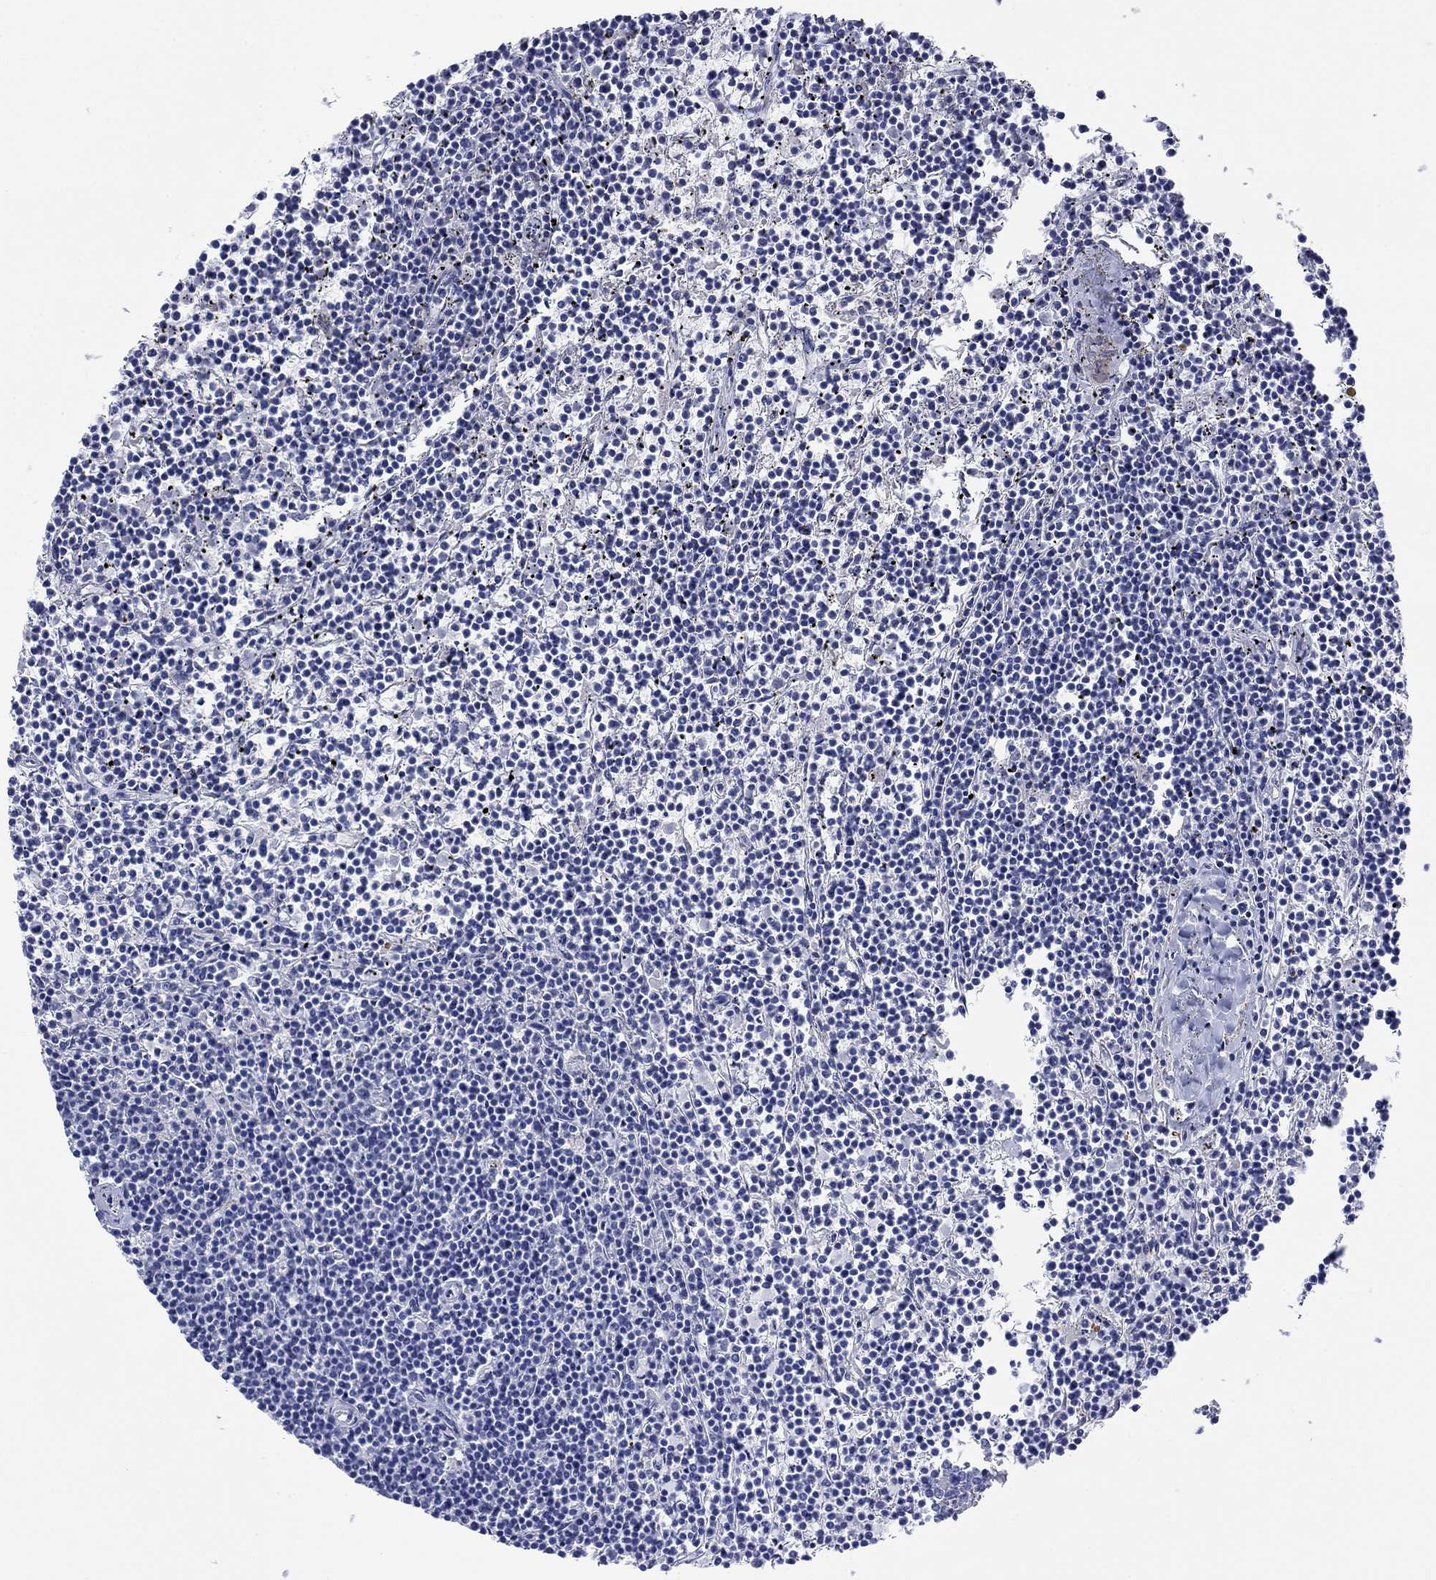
{"staining": {"intensity": "negative", "quantity": "none", "location": "none"}, "tissue": "lymphoma", "cell_type": "Tumor cells", "image_type": "cancer", "snomed": [{"axis": "morphology", "description": "Malignant lymphoma, non-Hodgkin's type, Low grade"}, {"axis": "topography", "description": "Spleen"}], "caption": "A high-resolution micrograph shows immunohistochemistry (IHC) staining of lymphoma, which exhibits no significant staining in tumor cells.", "gene": "ATP1B1", "patient": {"sex": "female", "age": 19}}